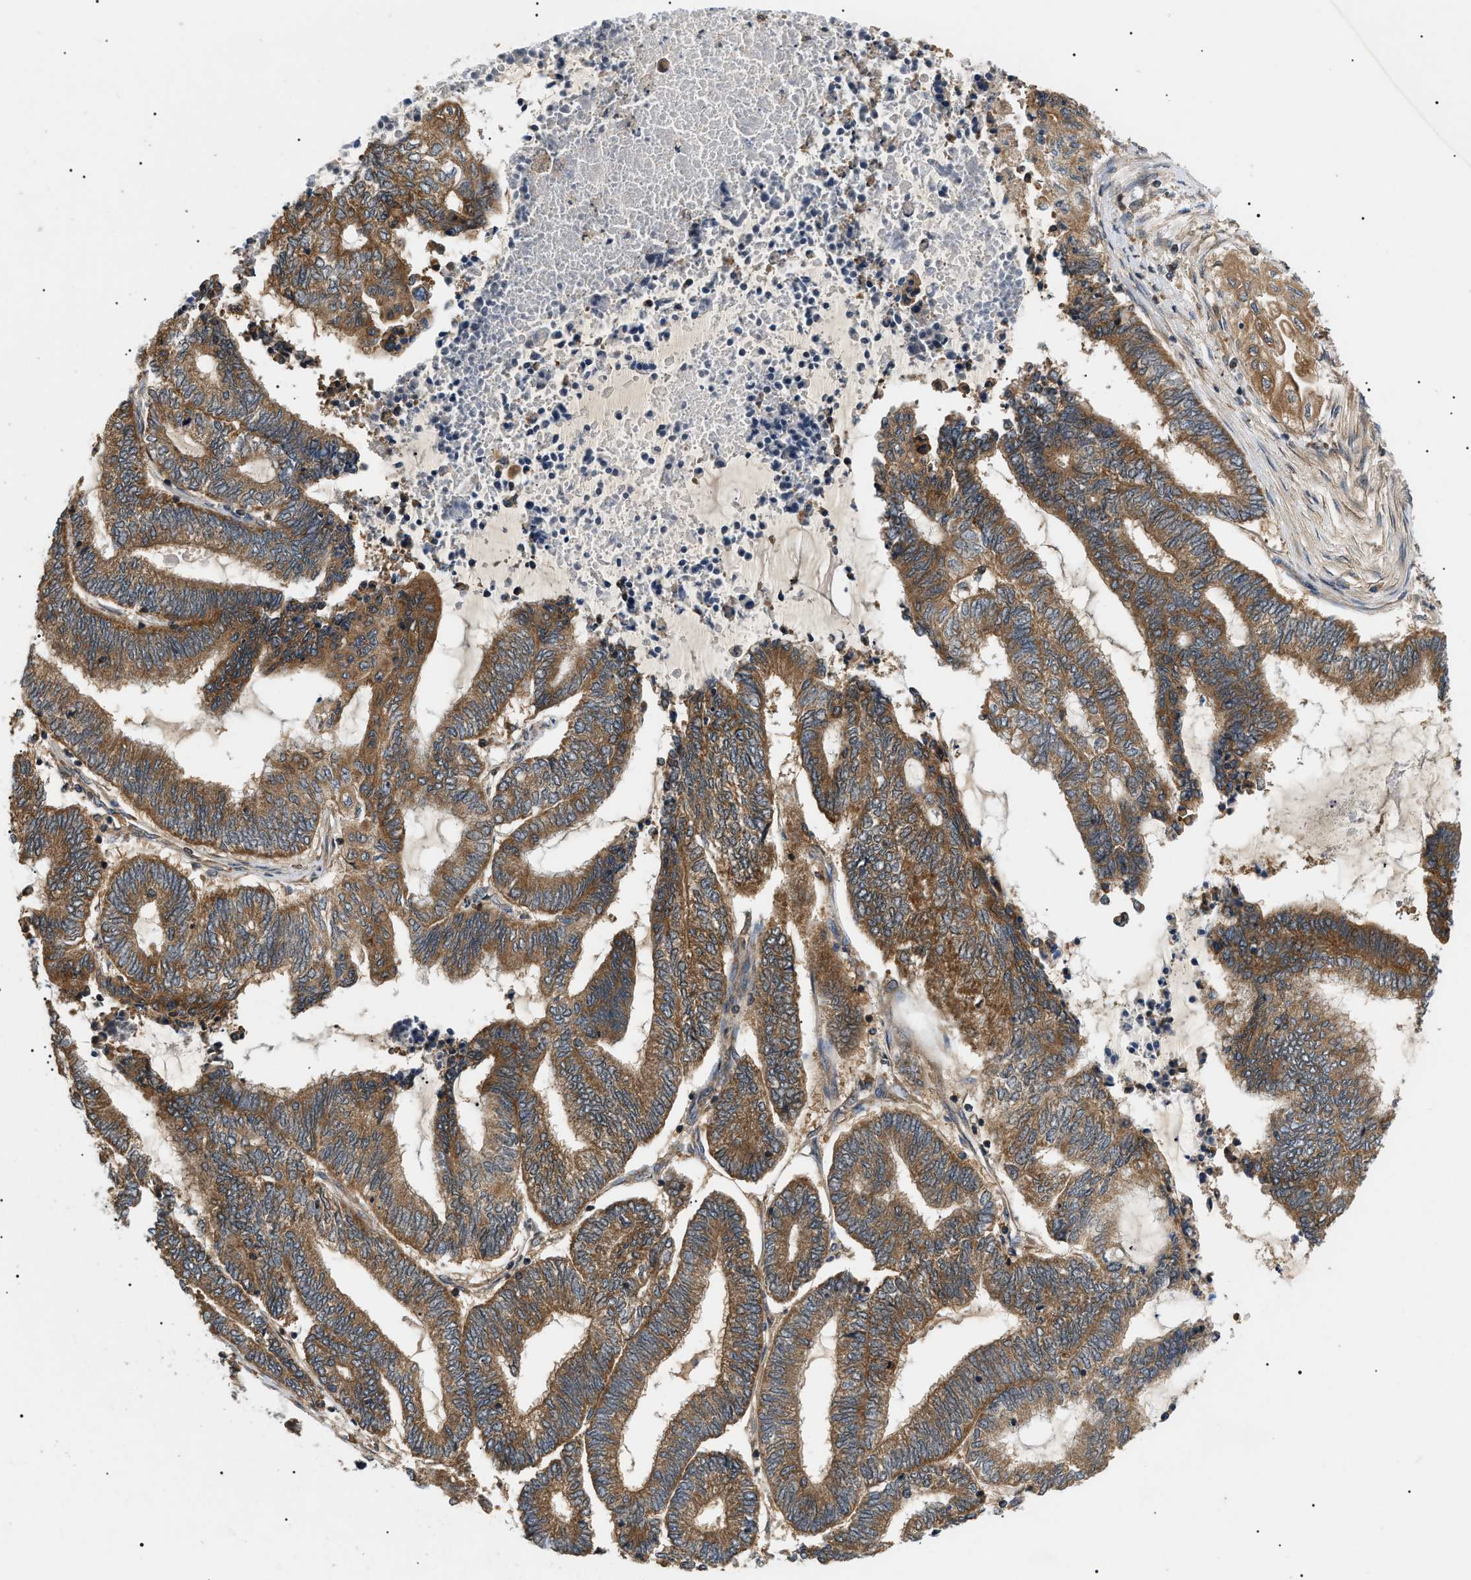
{"staining": {"intensity": "strong", "quantity": ">75%", "location": "cytoplasmic/membranous"}, "tissue": "endometrial cancer", "cell_type": "Tumor cells", "image_type": "cancer", "snomed": [{"axis": "morphology", "description": "Adenocarcinoma, NOS"}, {"axis": "topography", "description": "Uterus"}, {"axis": "topography", "description": "Endometrium"}], "caption": "A high-resolution histopathology image shows immunohistochemistry (IHC) staining of adenocarcinoma (endometrial), which displays strong cytoplasmic/membranous expression in about >75% of tumor cells. The protein of interest is shown in brown color, while the nuclei are stained blue.", "gene": "PPM1B", "patient": {"sex": "female", "age": 70}}